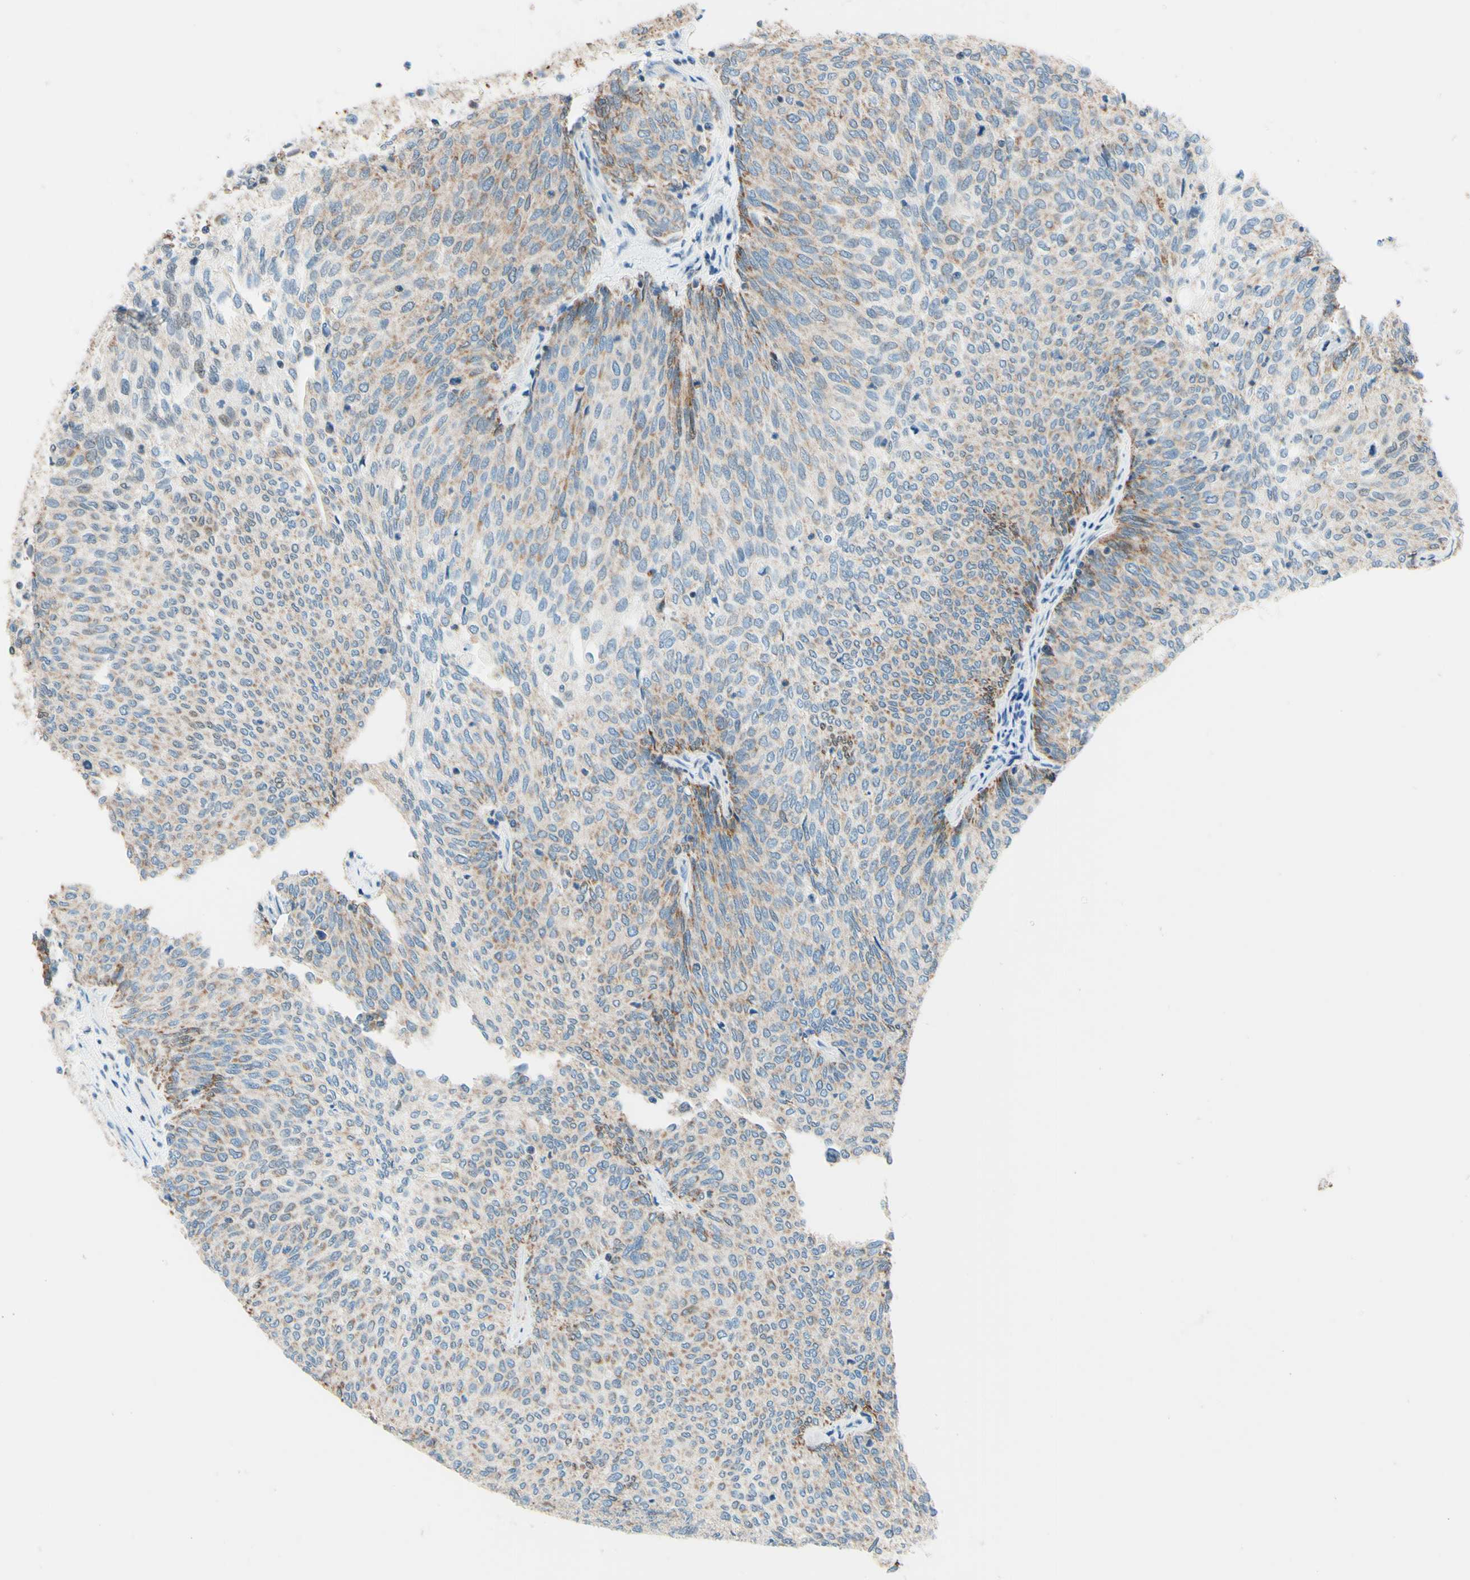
{"staining": {"intensity": "weak", "quantity": ">75%", "location": "cytoplasmic/membranous"}, "tissue": "urothelial cancer", "cell_type": "Tumor cells", "image_type": "cancer", "snomed": [{"axis": "morphology", "description": "Urothelial carcinoma, Low grade"}, {"axis": "topography", "description": "Urinary bladder"}], "caption": "Low-grade urothelial carcinoma stained with immunohistochemistry (IHC) displays weak cytoplasmic/membranous expression in approximately >75% of tumor cells. (brown staining indicates protein expression, while blue staining denotes nuclei).", "gene": "CBX7", "patient": {"sex": "female", "age": 79}}